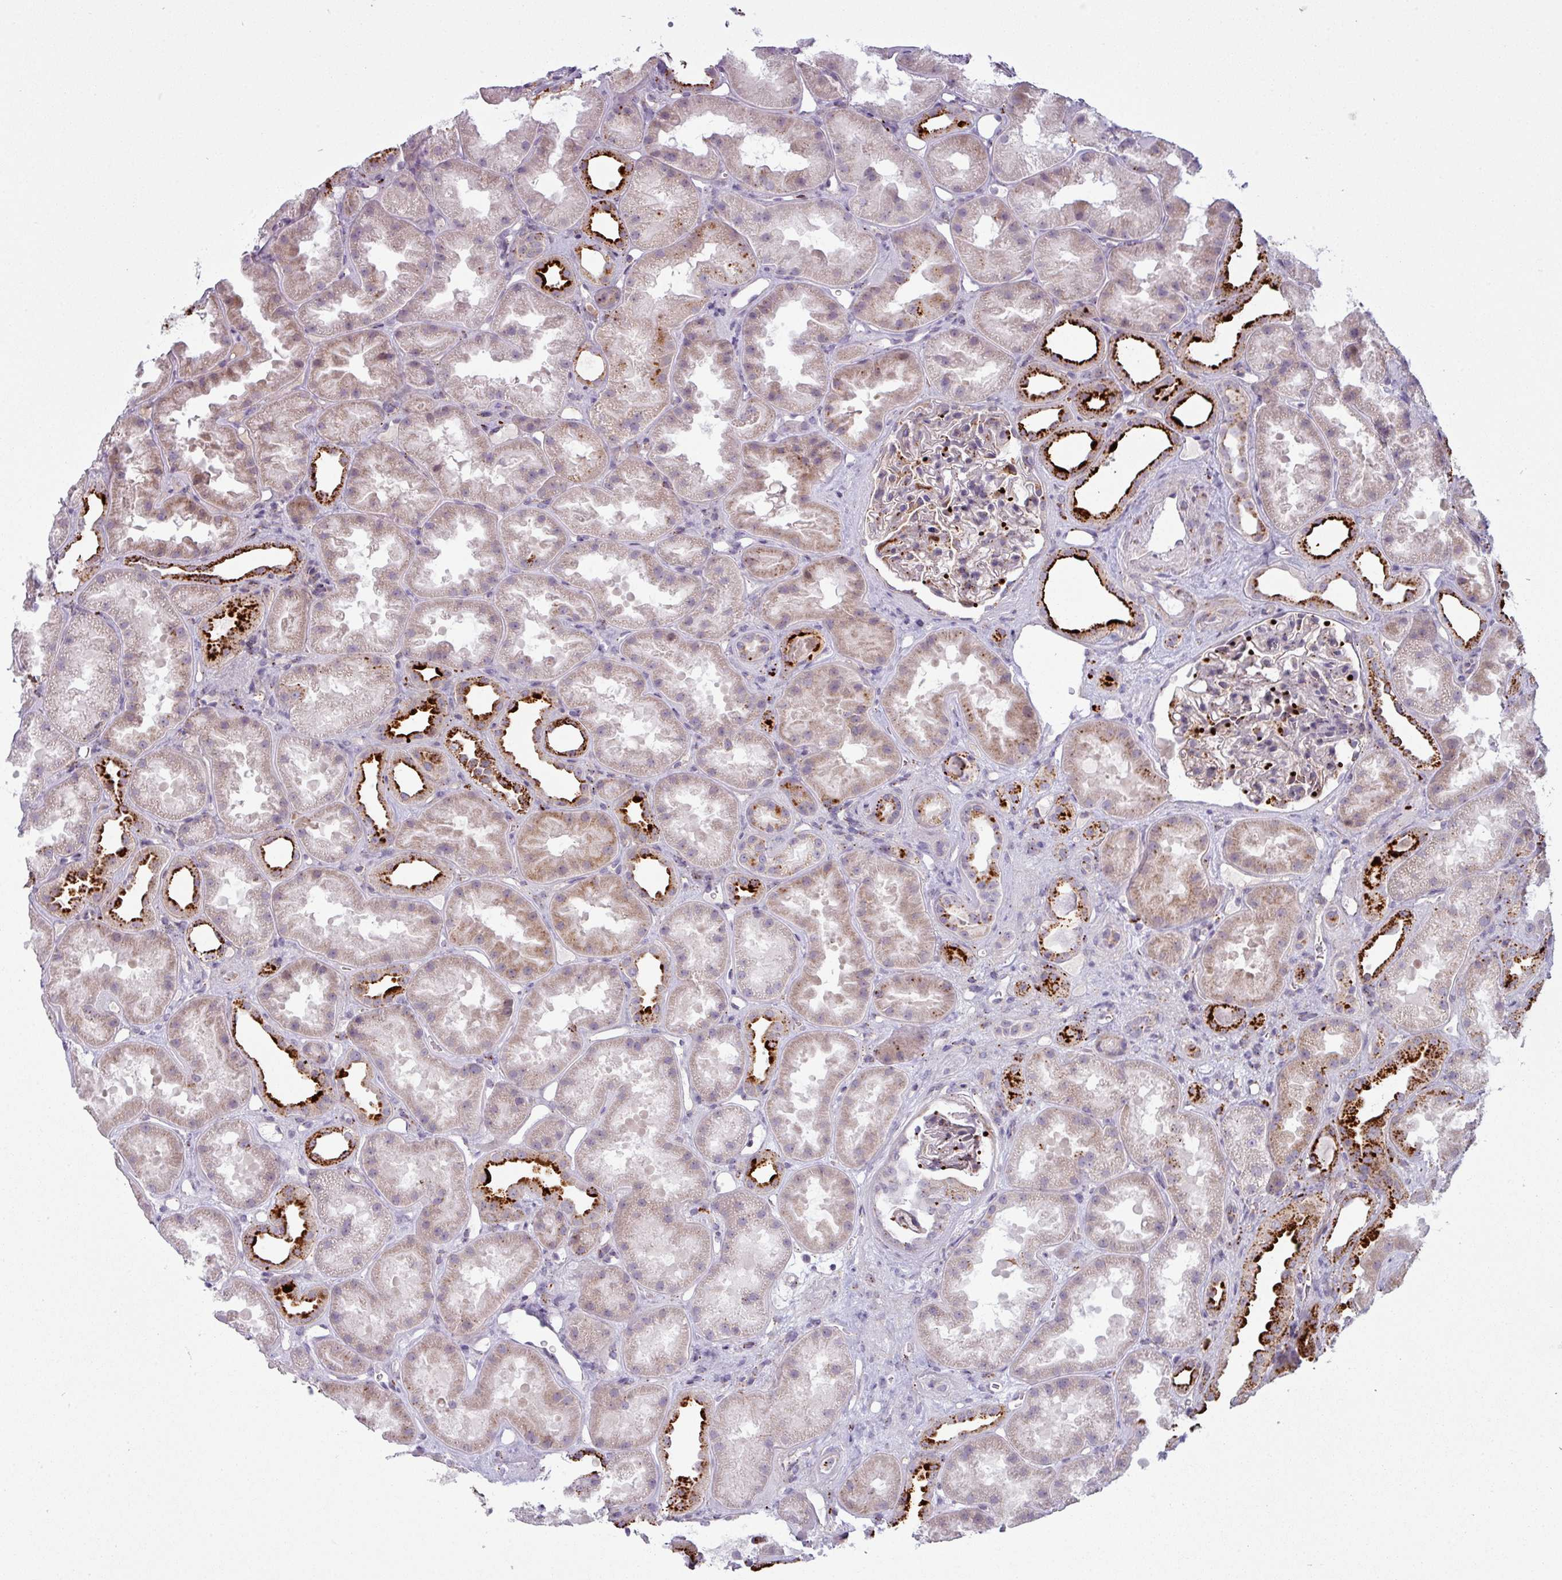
{"staining": {"intensity": "moderate", "quantity": "<25%", "location": "cytoplasmic/membranous"}, "tissue": "kidney", "cell_type": "Cells in glomeruli", "image_type": "normal", "snomed": [{"axis": "morphology", "description": "Normal tissue, NOS"}, {"axis": "topography", "description": "Kidney"}], "caption": "Cells in glomeruli reveal low levels of moderate cytoplasmic/membranous expression in approximately <25% of cells in unremarkable human kidney. The staining was performed using DAB (3,3'-diaminobenzidine), with brown indicating positive protein expression. Nuclei are stained blue with hematoxylin.", "gene": "MAP7D2", "patient": {"sex": "male", "age": 61}}